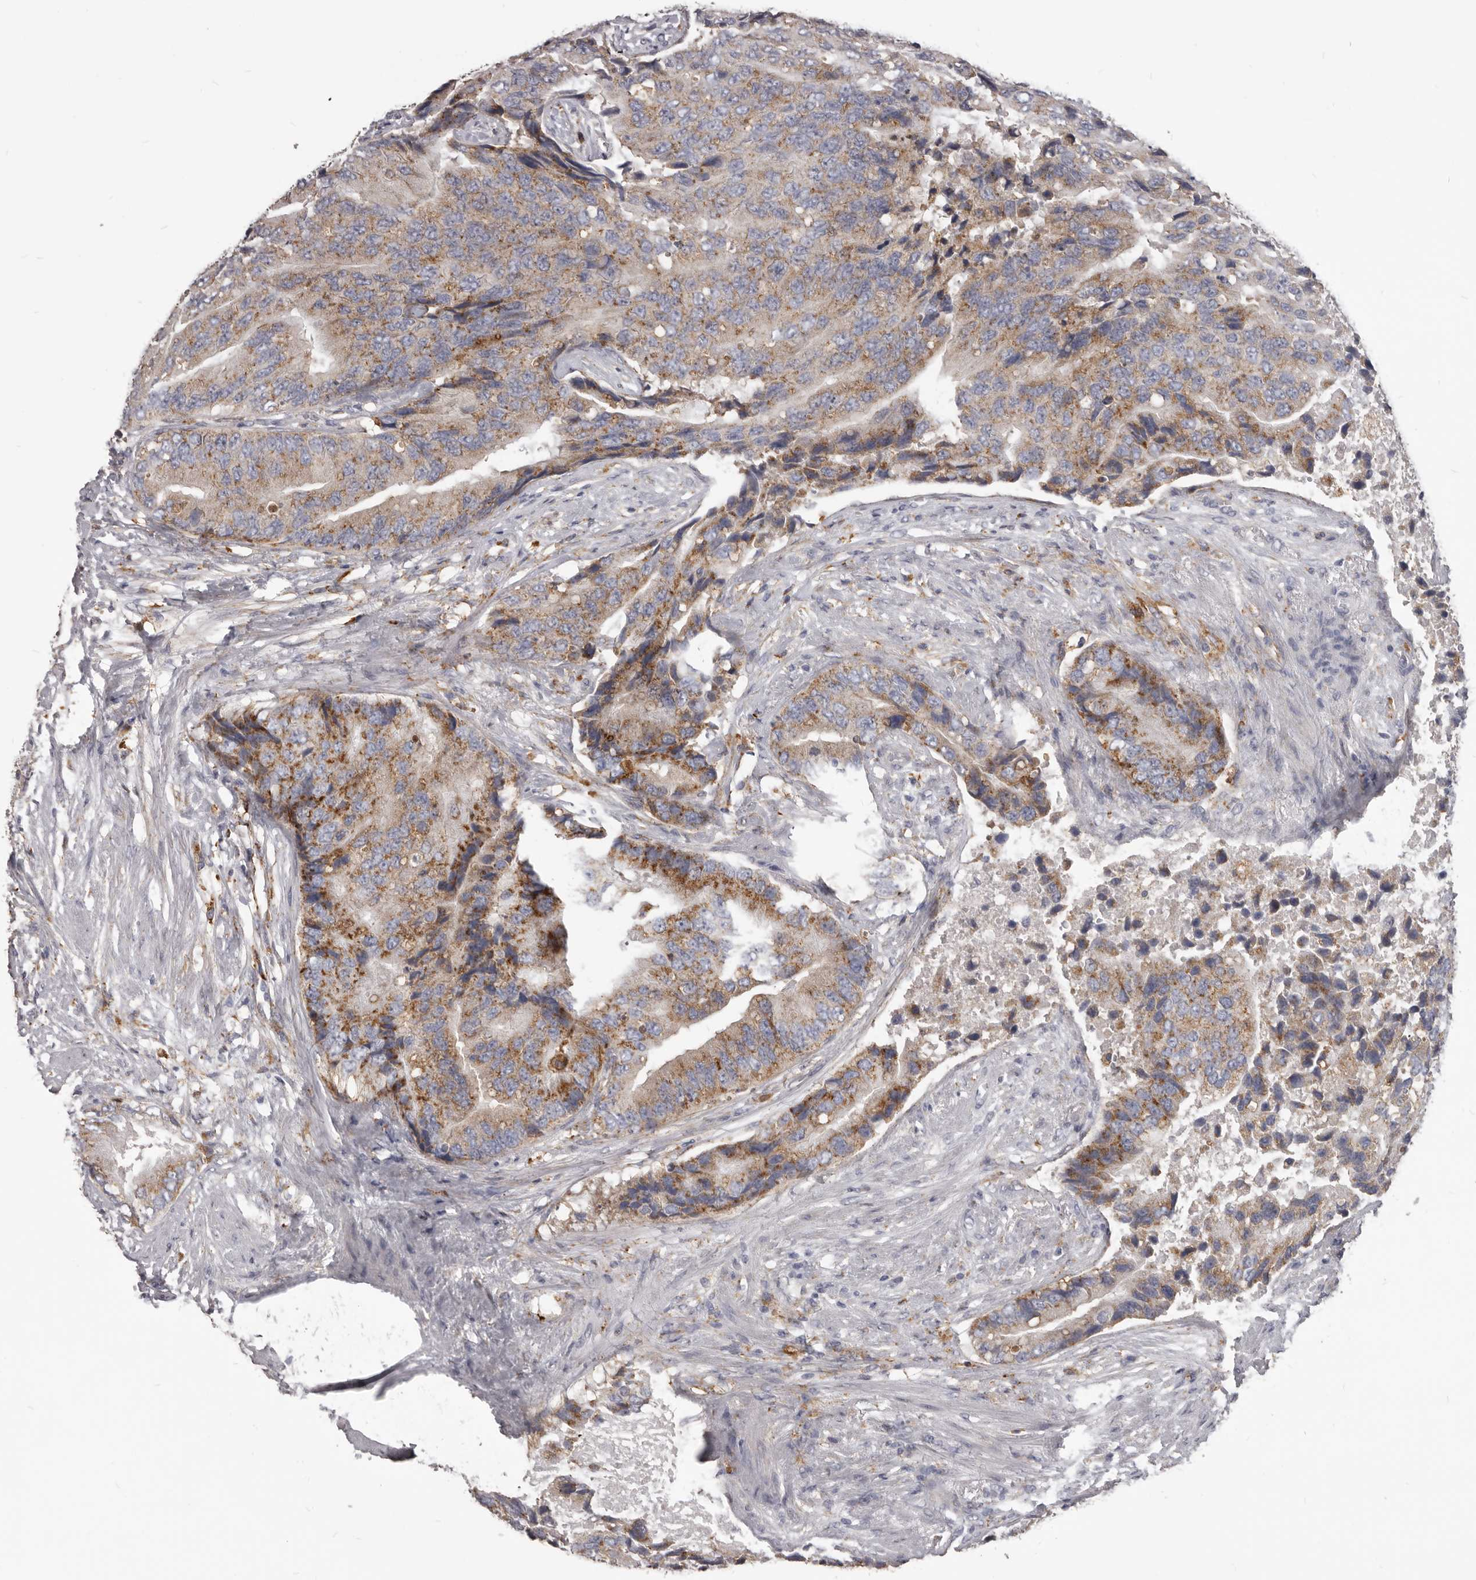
{"staining": {"intensity": "moderate", "quantity": ">75%", "location": "cytoplasmic/membranous"}, "tissue": "prostate cancer", "cell_type": "Tumor cells", "image_type": "cancer", "snomed": [{"axis": "morphology", "description": "Adenocarcinoma, High grade"}, {"axis": "topography", "description": "Prostate"}], "caption": "Human prostate cancer (high-grade adenocarcinoma) stained with a protein marker shows moderate staining in tumor cells.", "gene": "PI4K2A", "patient": {"sex": "male", "age": 70}}